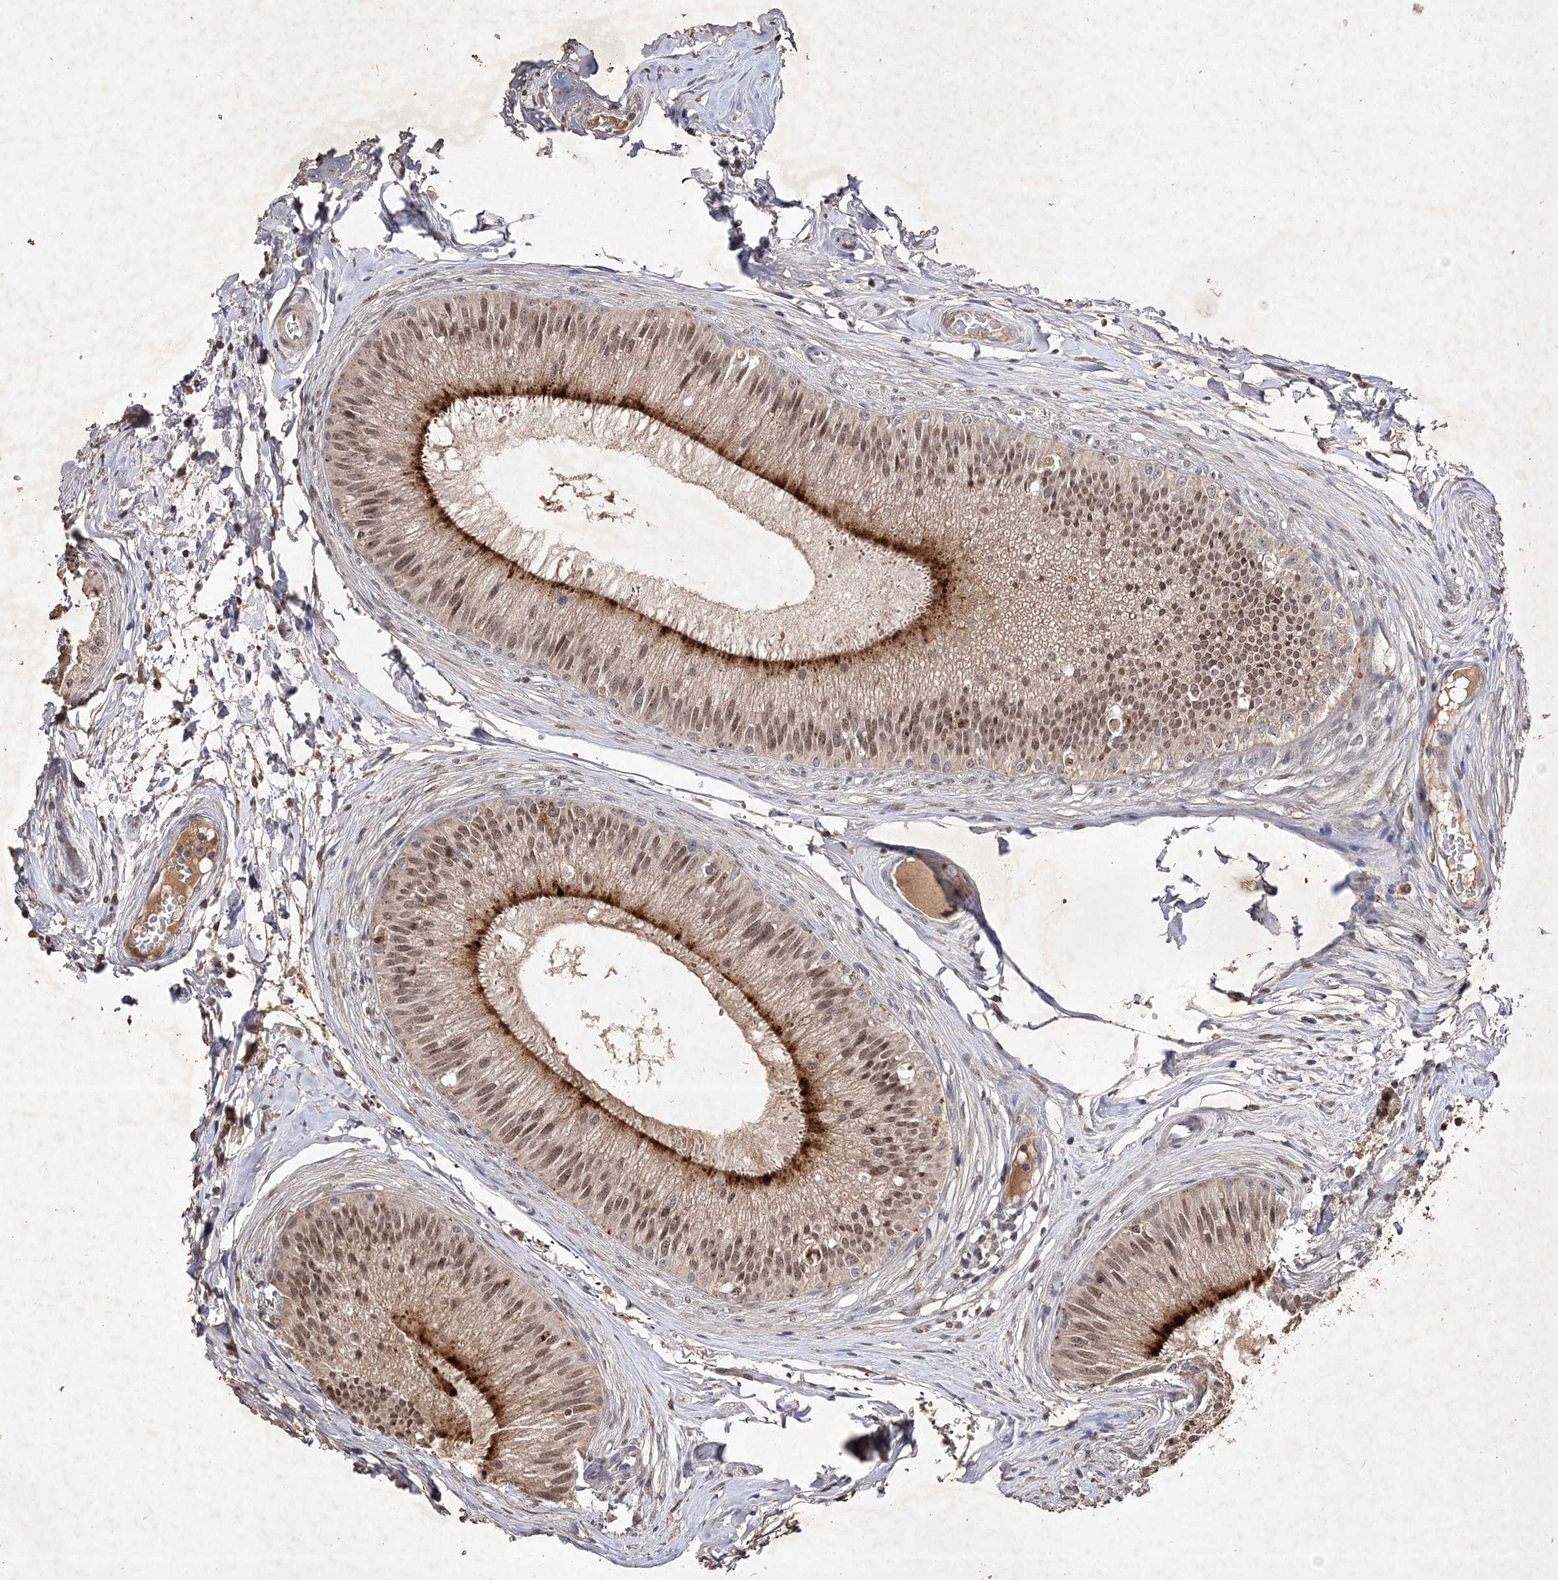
{"staining": {"intensity": "strong", "quantity": ">75%", "location": "cytoplasmic/membranous,nuclear"}, "tissue": "epididymis", "cell_type": "Glandular cells", "image_type": "normal", "snomed": [{"axis": "morphology", "description": "Normal tissue, NOS"}, {"axis": "topography", "description": "Epididymis"}], "caption": "A high-resolution histopathology image shows immunohistochemistry staining of normal epididymis, which exhibits strong cytoplasmic/membranous,nuclear positivity in approximately >75% of glandular cells. (IHC, brightfield microscopy, high magnification).", "gene": "C3orf38", "patient": {"sex": "male", "age": 31}}